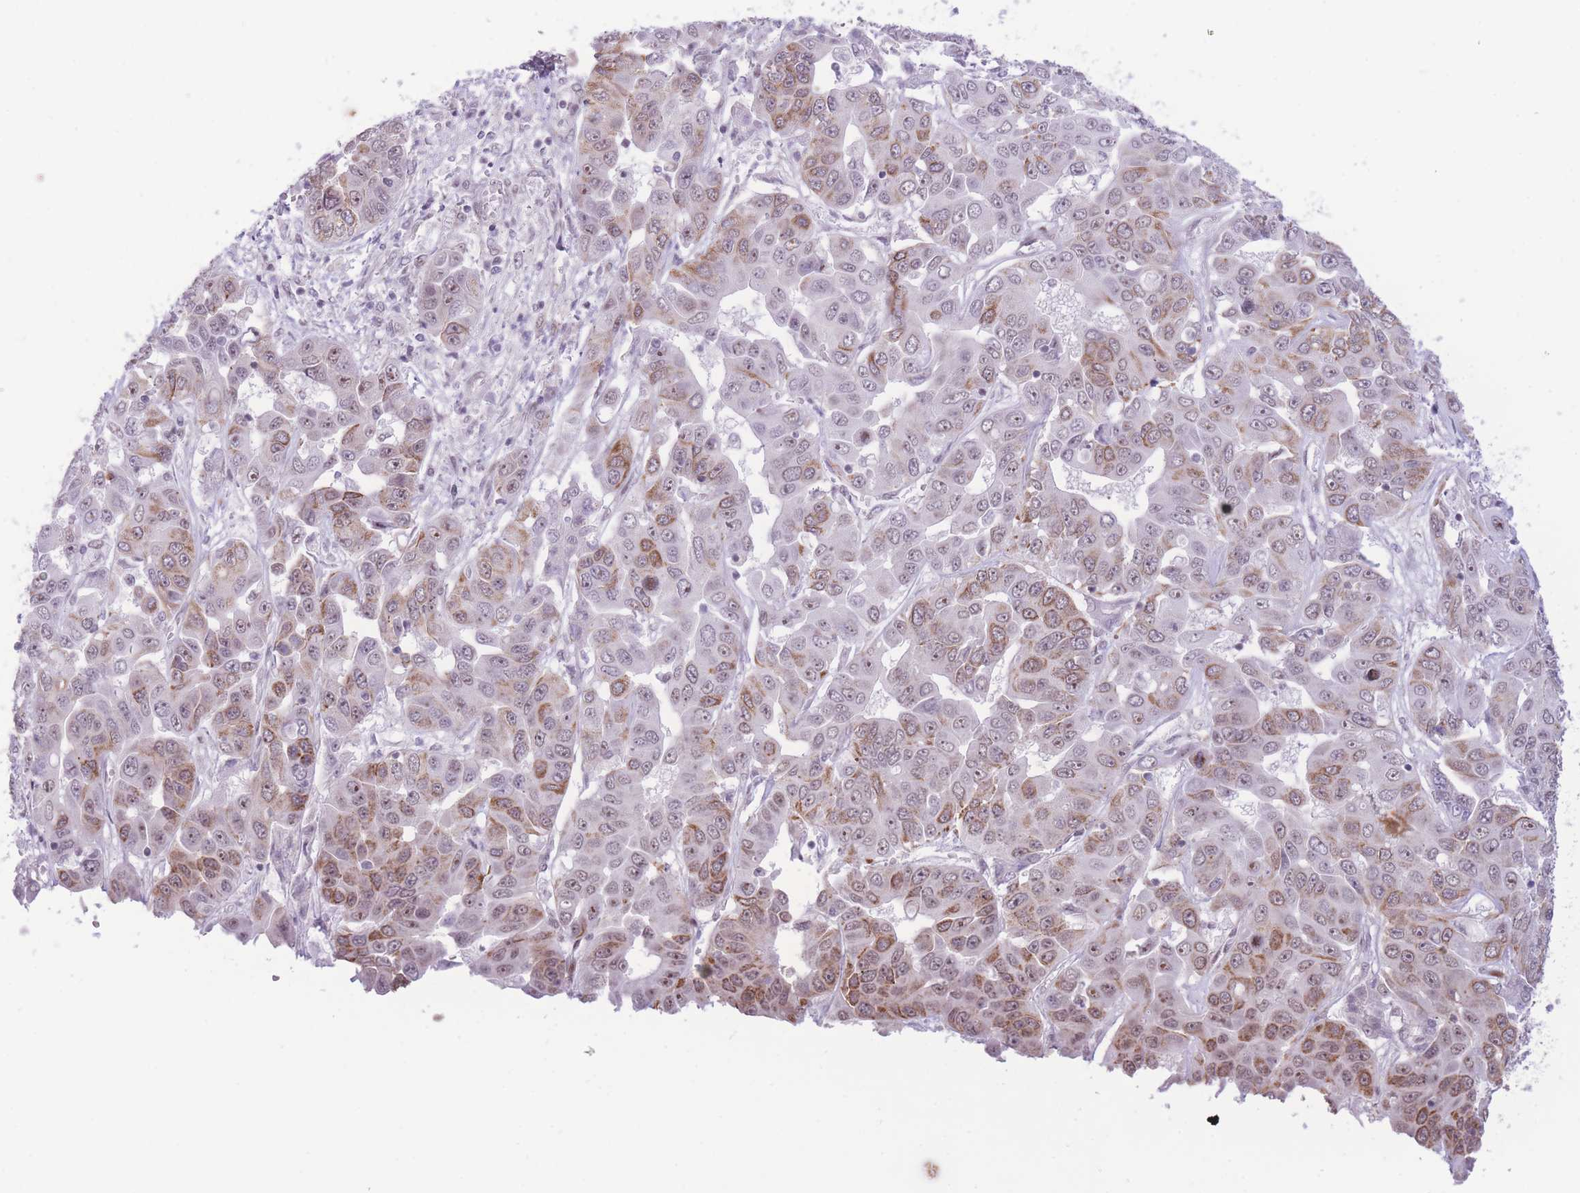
{"staining": {"intensity": "moderate", "quantity": "25%-75%", "location": "cytoplasmic/membranous,nuclear"}, "tissue": "liver cancer", "cell_type": "Tumor cells", "image_type": "cancer", "snomed": [{"axis": "morphology", "description": "Cholangiocarcinoma"}, {"axis": "topography", "description": "Liver"}], "caption": "An image showing moderate cytoplasmic/membranous and nuclear expression in about 25%-75% of tumor cells in liver cancer (cholangiocarcinoma), as visualized by brown immunohistochemical staining.", "gene": "PCIF1", "patient": {"sex": "female", "age": 52}}